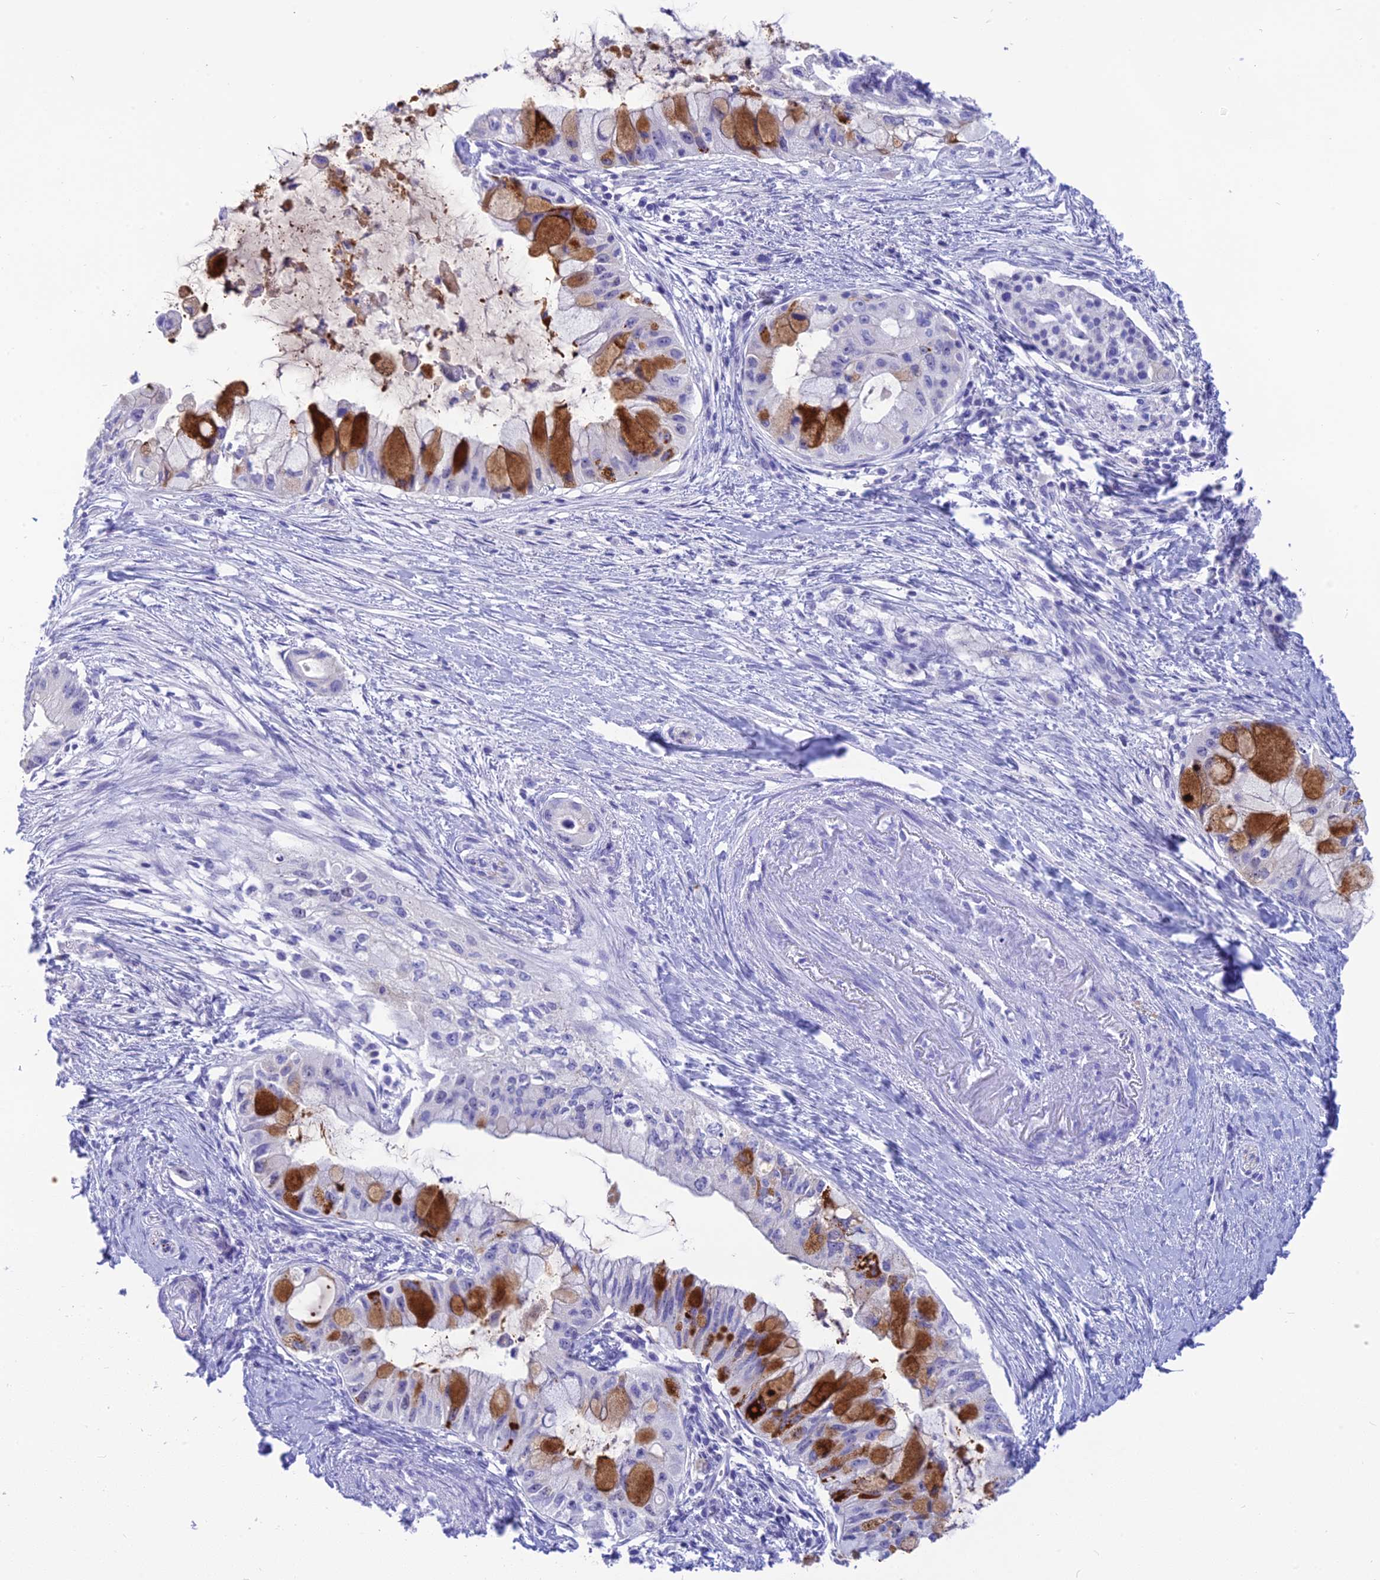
{"staining": {"intensity": "strong", "quantity": "25%-75%", "location": "cytoplasmic/membranous"}, "tissue": "pancreatic cancer", "cell_type": "Tumor cells", "image_type": "cancer", "snomed": [{"axis": "morphology", "description": "Adenocarcinoma, NOS"}, {"axis": "topography", "description": "Pancreas"}], "caption": "DAB (3,3'-diaminobenzidine) immunohistochemical staining of human pancreatic cancer reveals strong cytoplasmic/membranous protein staining in about 25%-75% of tumor cells.", "gene": "KDELR3", "patient": {"sex": "male", "age": 48}}